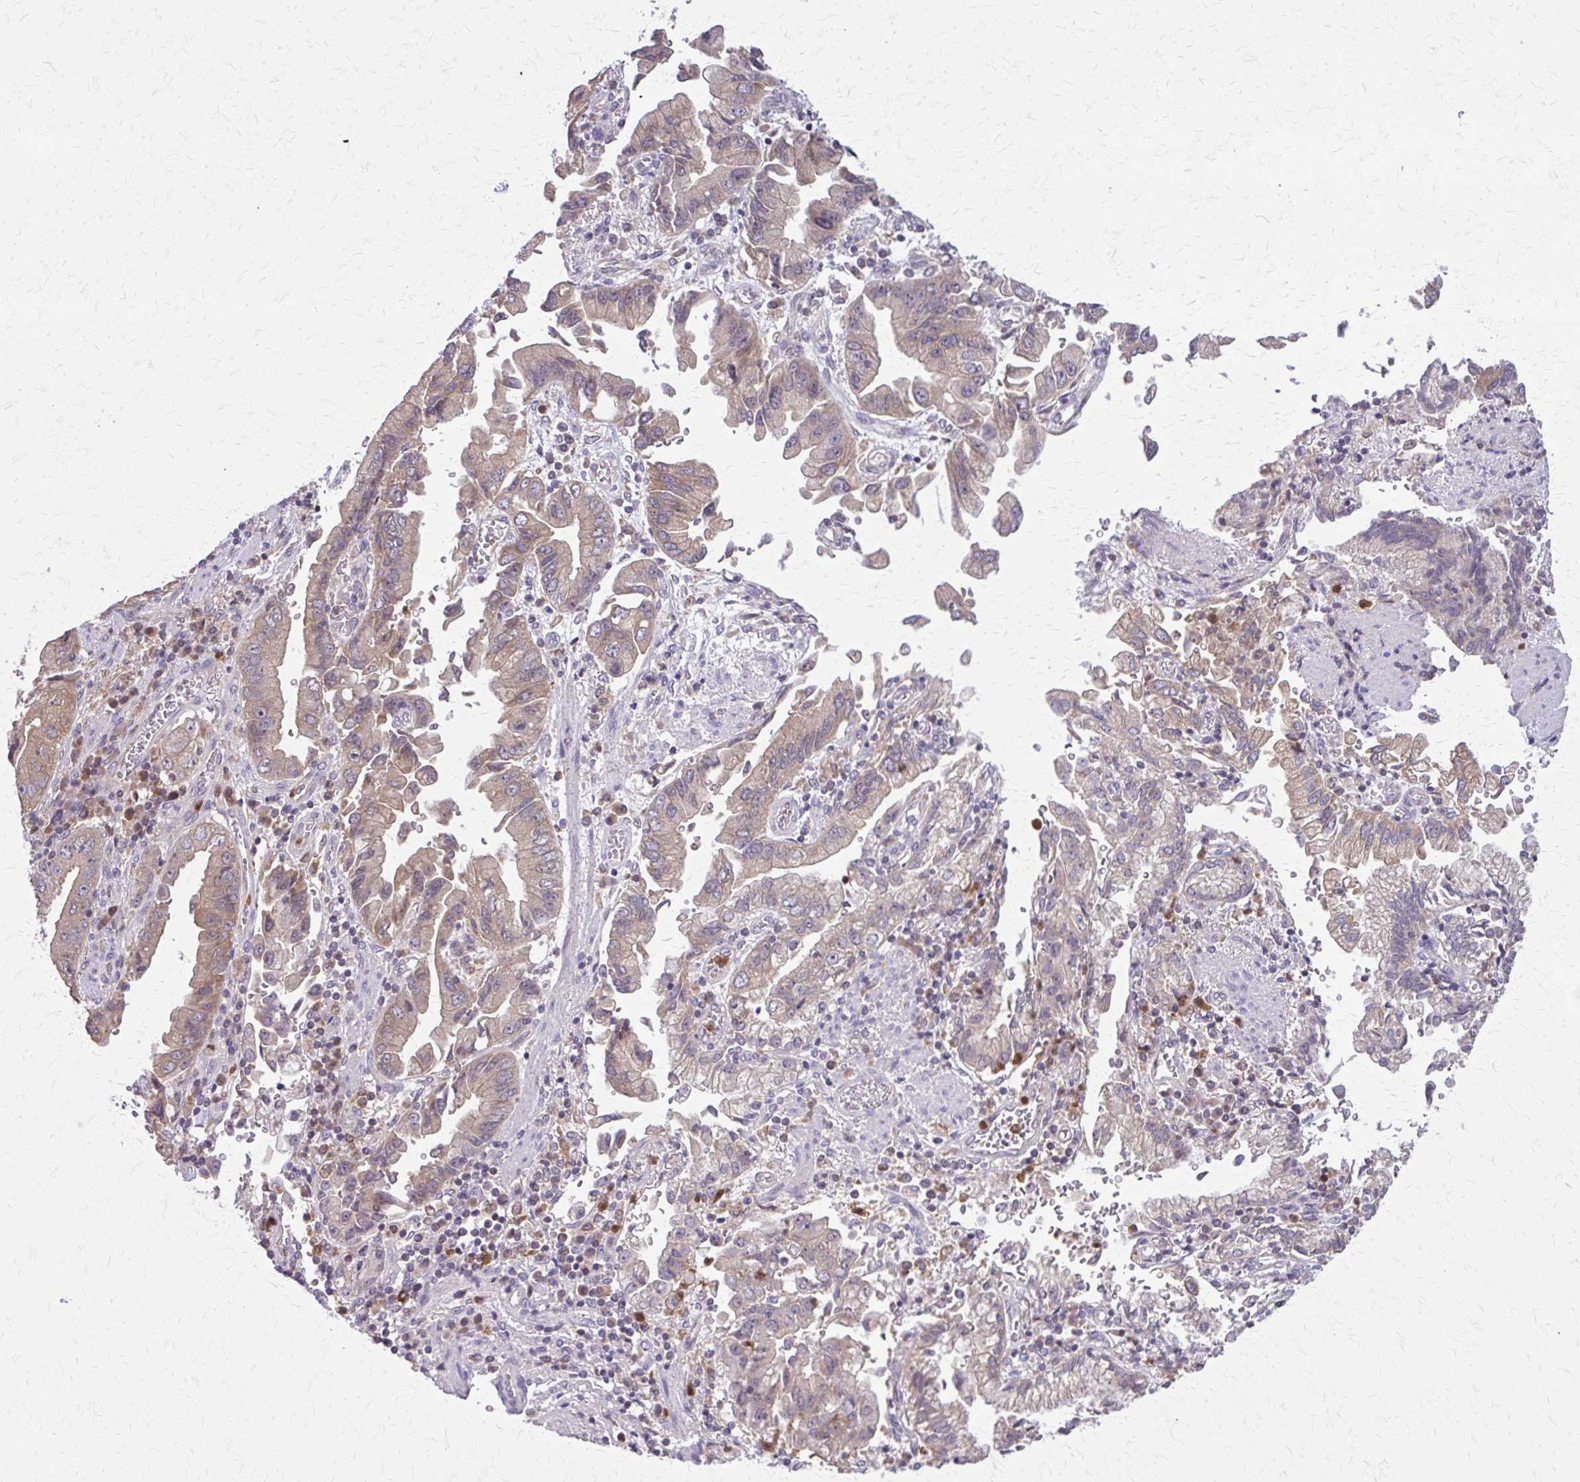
{"staining": {"intensity": "weak", "quantity": ">75%", "location": "cytoplasmic/membranous,nuclear"}, "tissue": "stomach cancer", "cell_type": "Tumor cells", "image_type": "cancer", "snomed": [{"axis": "morphology", "description": "Adenocarcinoma, NOS"}, {"axis": "topography", "description": "Stomach"}], "caption": "The image exhibits immunohistochemical staining of stomach cancer (adenocarcinoma). There is weak cytoplasmic/membranous and nuclear staining is identified in about >75% of tumor cells. Nuclei are stained in blue.", "gene": "NRBF2", "patient": {"sex": "male", "age": 62}}